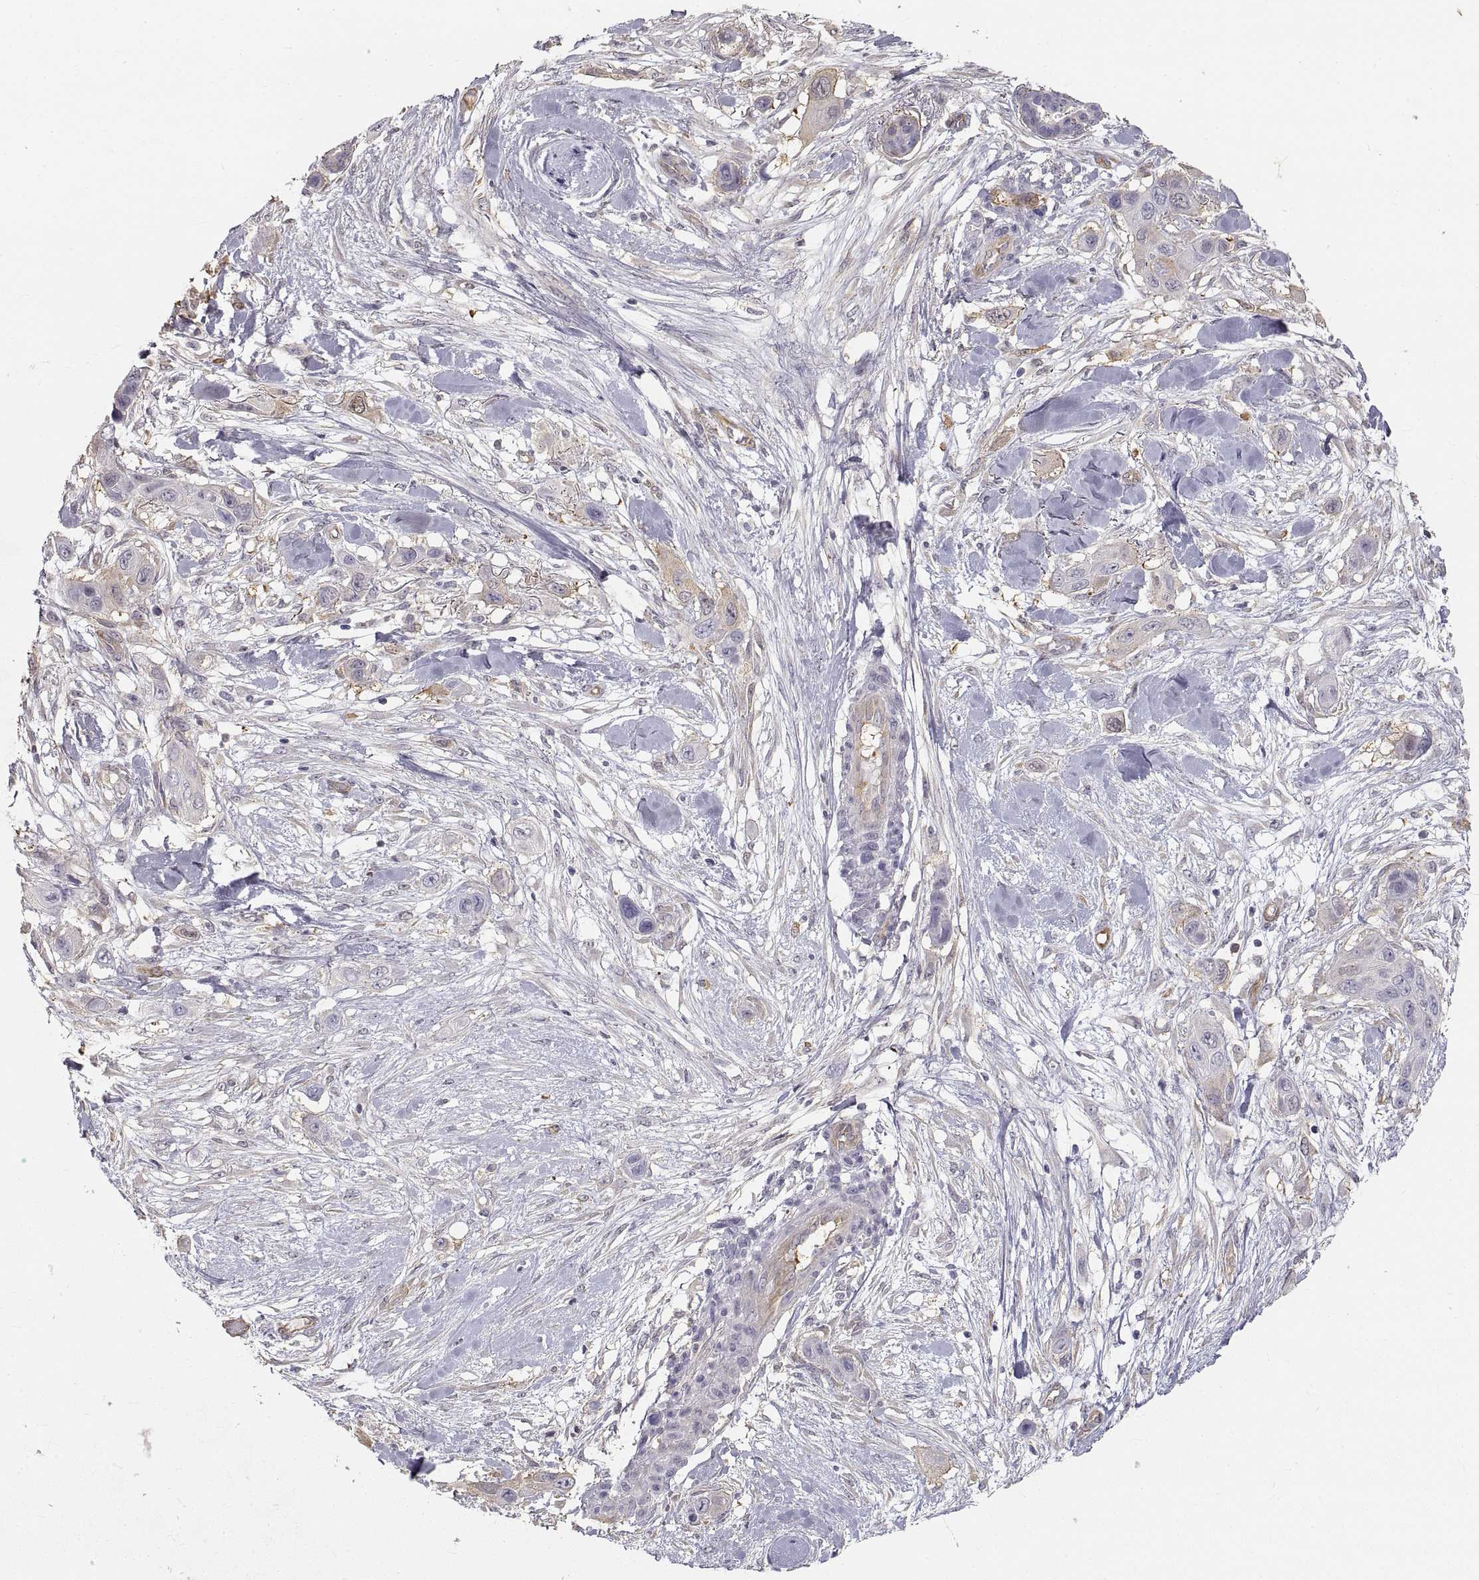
{"staining": {"intensity": "weak", "quantity": "<25%", "location": "cytoplasmic/membranous"}, "tissue": "skin cancer", "cell_type": "Tumor cells", "image_type": "cancer", "snomed": [{"axis": "morphology", "description": "Squamous cell carcinoma, NOS"}, {"axis": "topography", "description": "Skin"}], "caption": "IHC of squamous cell carcinoma (skin) shows no positivity in tumor cells.", "gene": "HSP90AB1", "patient": {"sex": "male", "age": 79}}